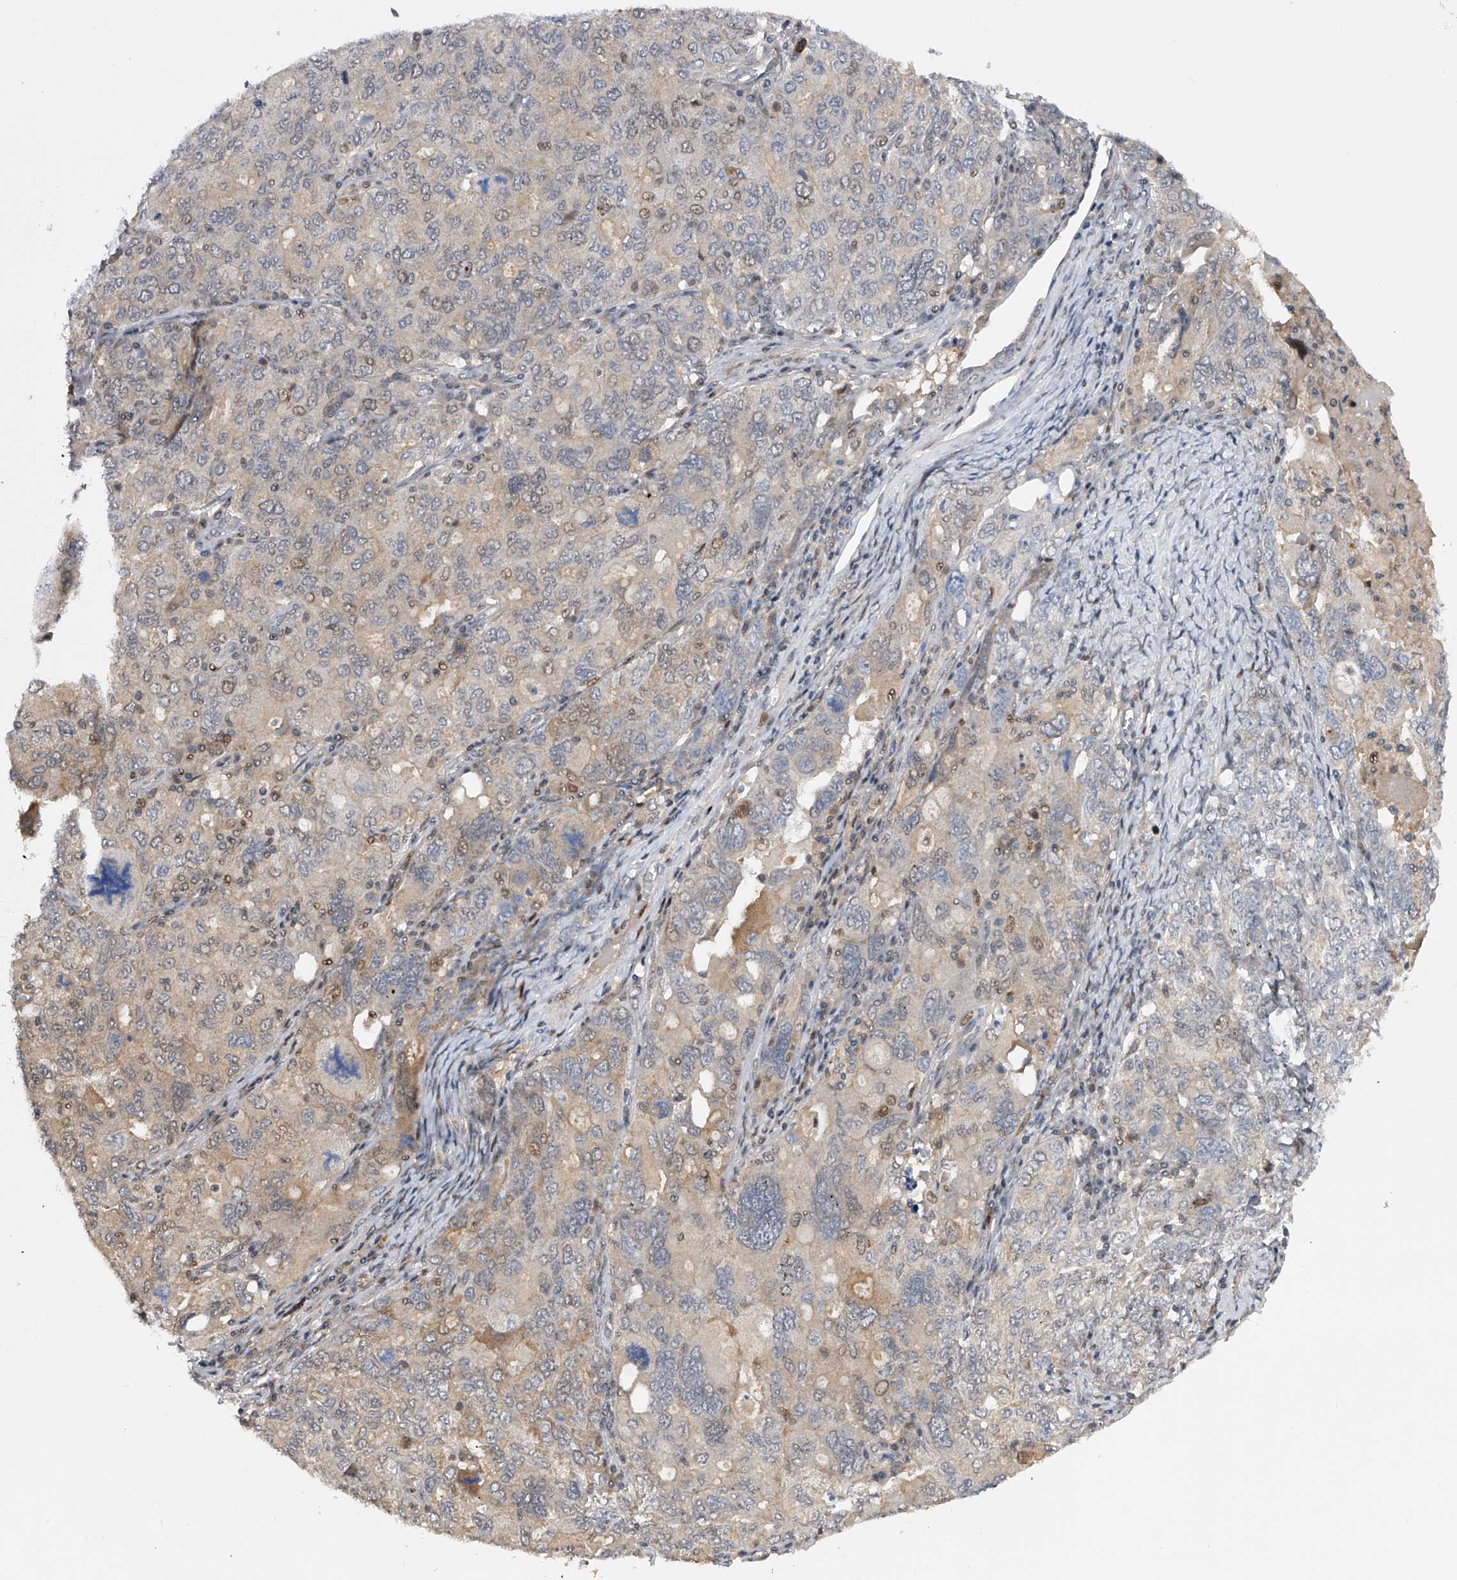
{"staining": {"intensity": "moderate", "quantity": "<25%", "location": "nuclear"}, "tissue": "ovarian cancer", "cell_type": "Tumor cells", "image_type": "cancer", "snomed": [{"axis": "morphology", "description": "Carcinoma, endometroid"}, {"axis": "topography", "description": "Ovary"}], "caption": "Immunohistochemistry (IHC) photomicrograph of neoplastic tissue: human ovarian cancer (endometroid carcinoma) stained using immunohistochemistry reveals low levels of moderate protein expression localized specifically in the nuclear of tumor cells, appearing as a nuclear brown color.", "gene": "RWDD2A", "patient": {"sex": "female", "age": 62}}